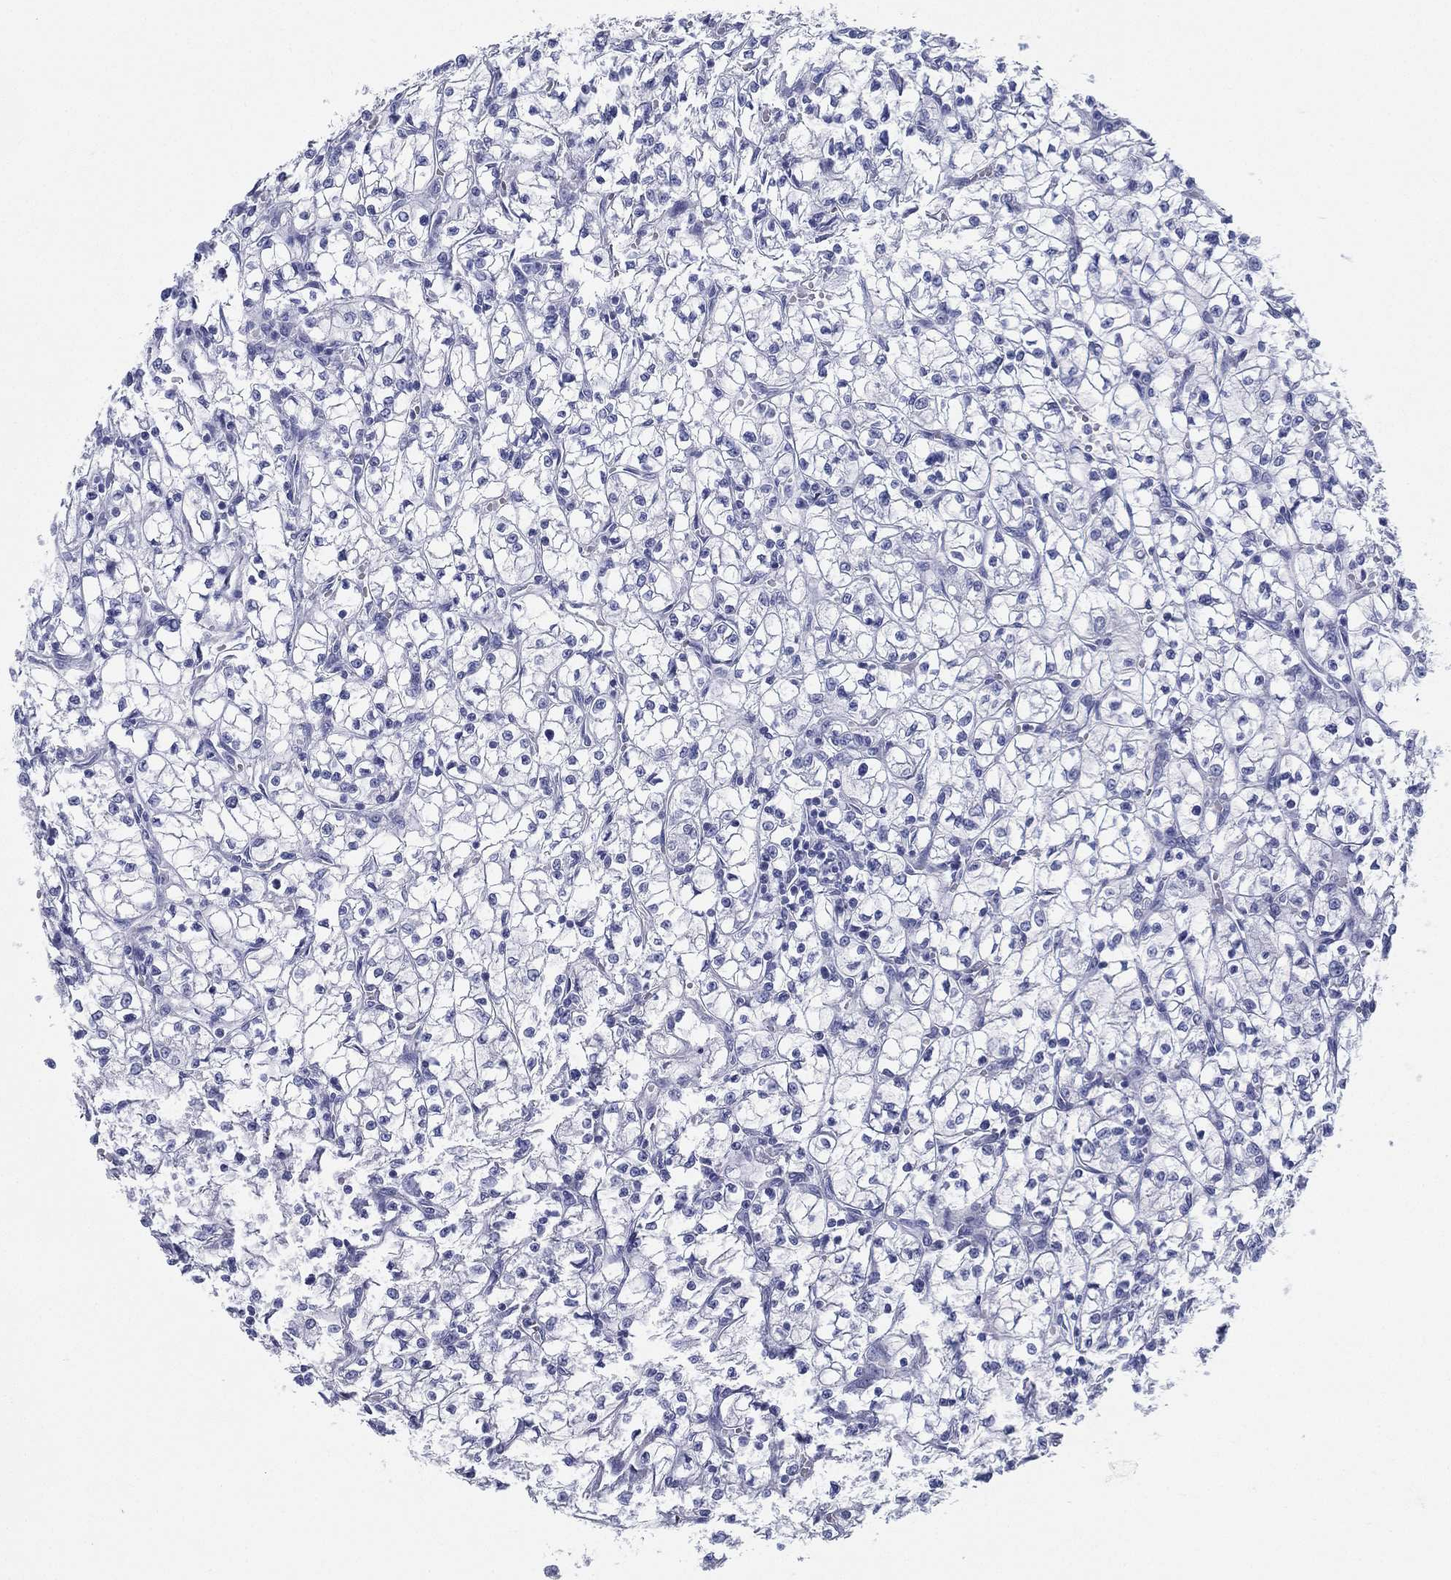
{"staining": {"intensity": "negative", "quantity": "none", "location": "none"}, "tissue": "renal cancer", "cell_type": "Tumor cells", "image_type": "cancer", "snomed": [{"axis": "morphology", "description": "Adenocarcinoma, NOS"}, {"axis": "topography", "description": "Kidney"}], "caption": "DAB immunohistochemical staining of adenocarcinoma (renal) demonstrates no significant expression in tumor cells.", "gene": "RSPH4A", "patient": {"sex": "female", "age": 64}}